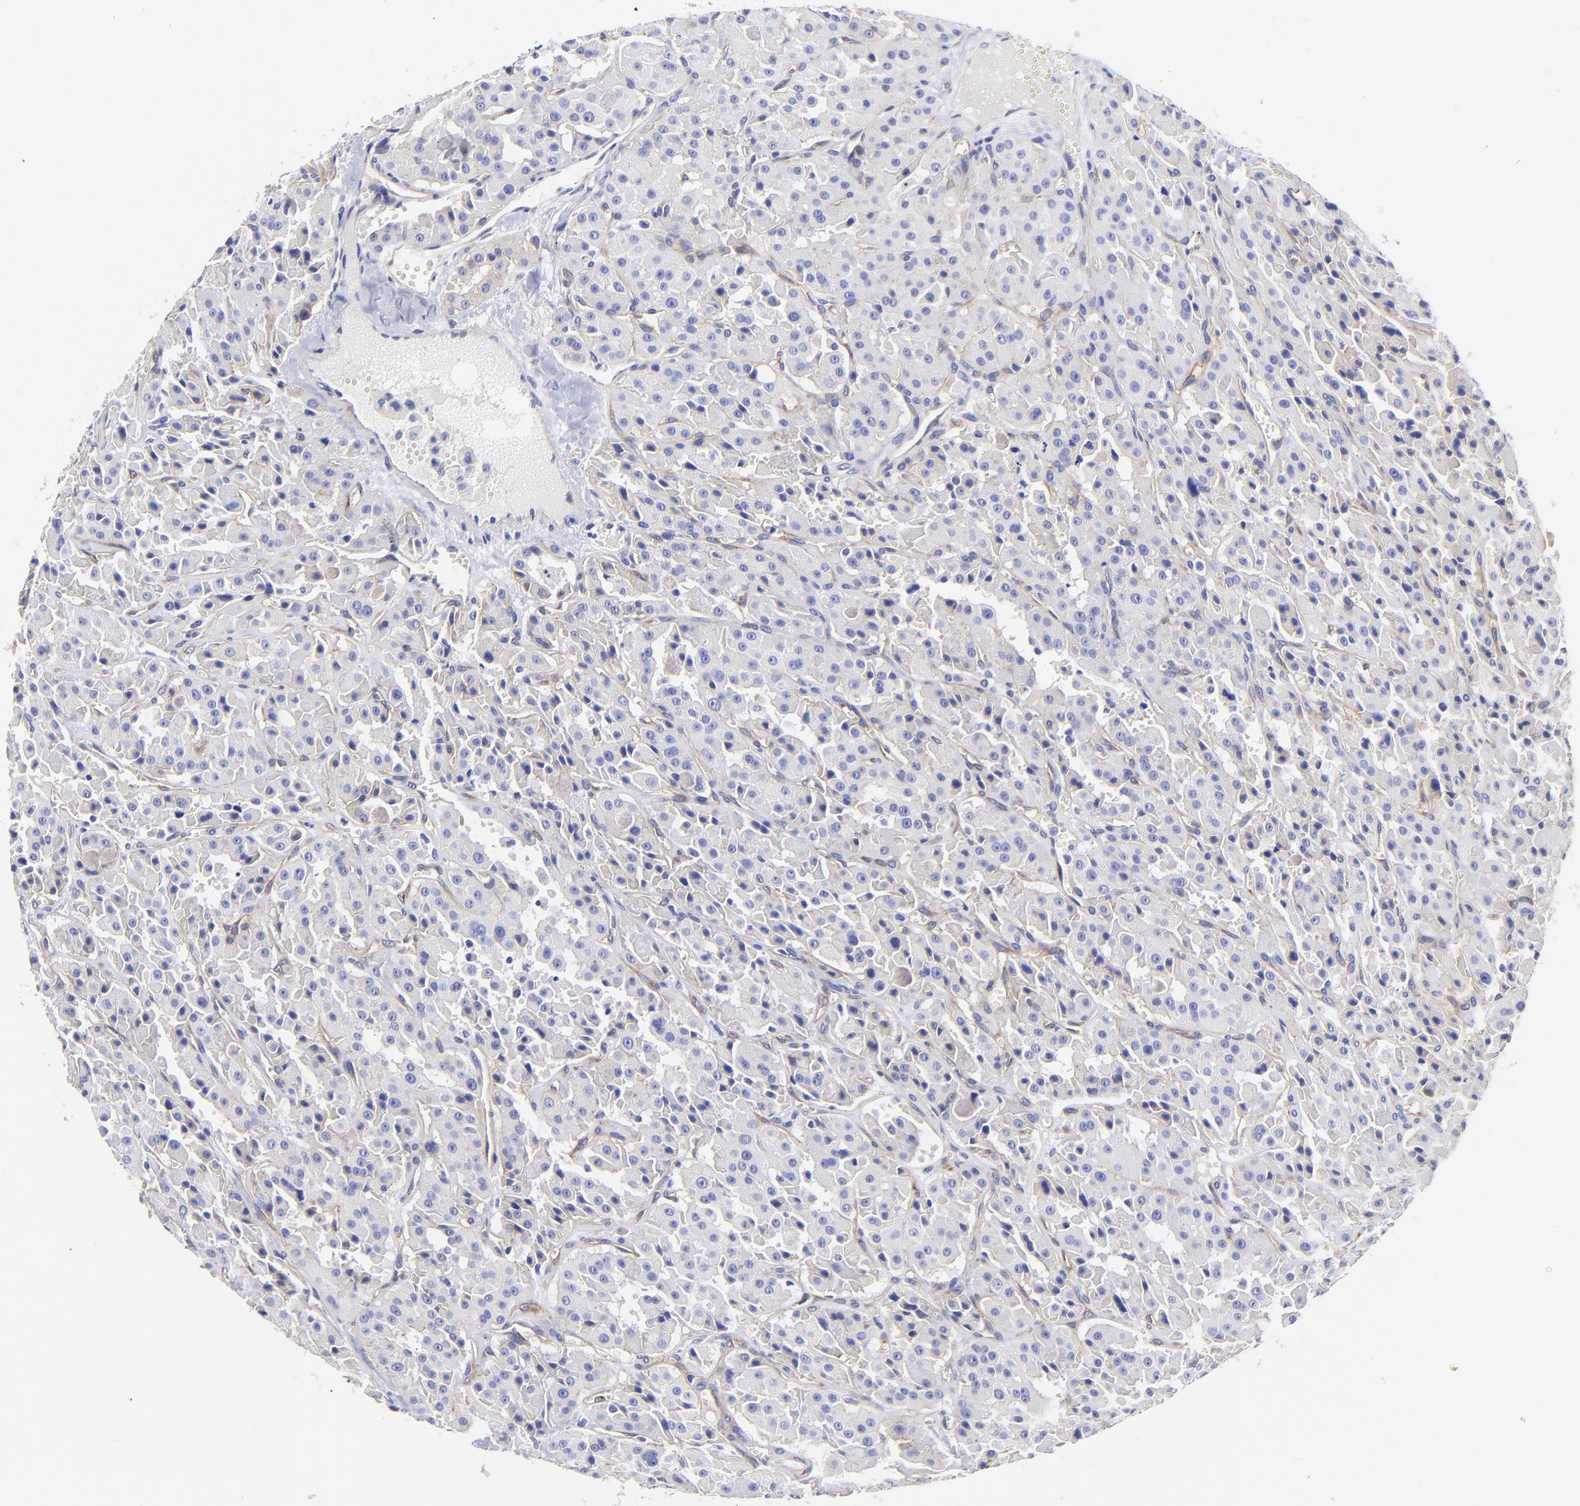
{"staining": {"intensity": "weak", "quantity": "25%-75%", "location": "cytoplasmic/membranous"}, "tissue": "thyroid cancer", "cell_type": "Tumor cells", "image_type": "cancer", "snomed": [{"axis": "morphology", "description": "Carcinoma, NOS"}, {"axis": "topography", "description": "Thyroid gland"}], "caption": "Thyroid cancer (carcinoma) stained with a brown dye reveals weak cytoplasmic/membranous positive expression in about 25%-75% of tumor cells.", "gene": "PPFIBP1", "patient": {"sex": "male", "age": 76}}